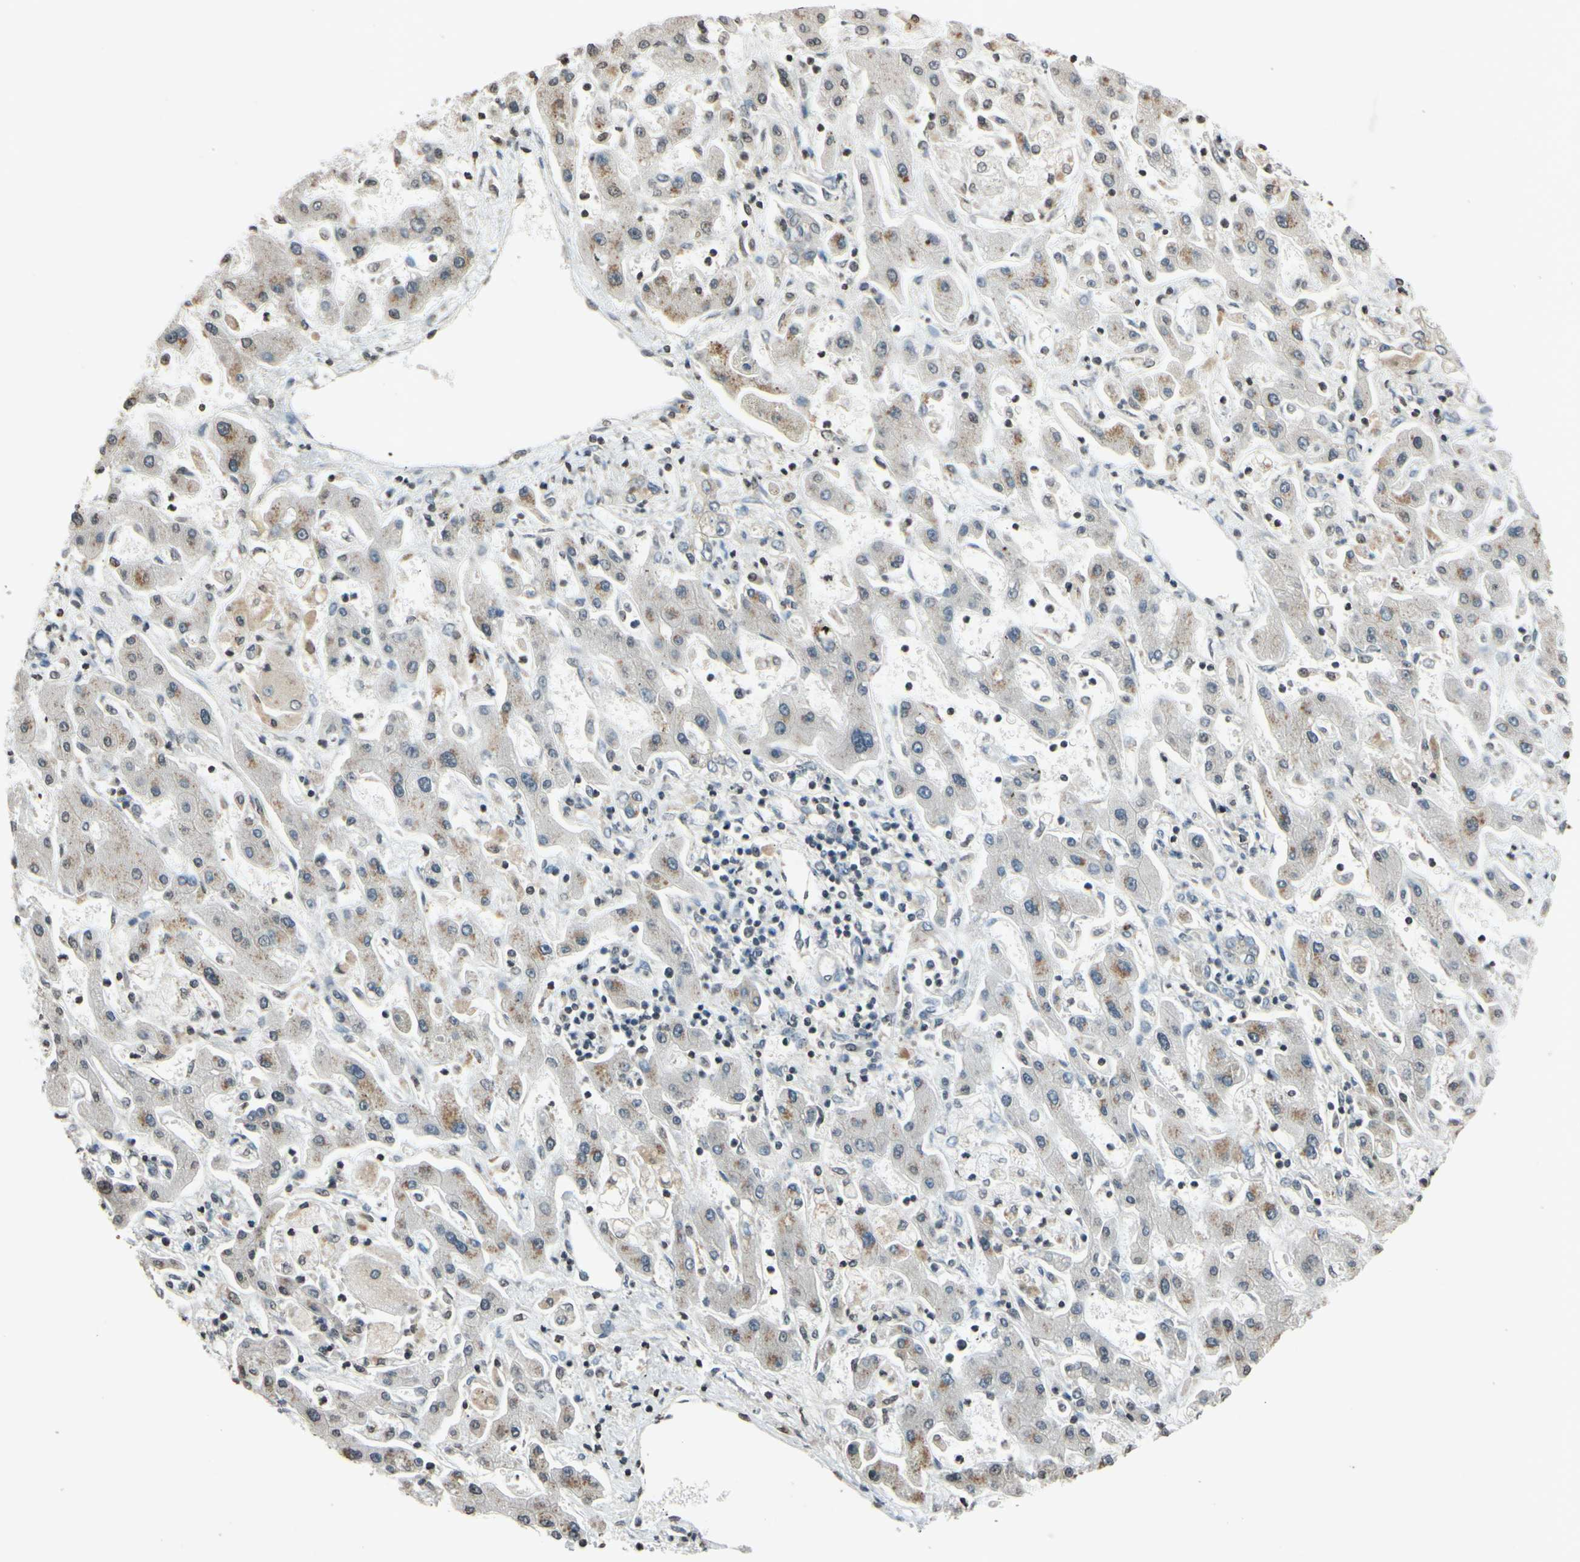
{"staining": {"intensity": "weak", "quantity": ">75%", "location": "cytoplasmic/membranous"}, "tissue": "liver cancer", "cell_type": "Tumor cells", "image_type": "cancer", "snomed": [{"axis": "morphology", "description": "Cholangiocarcinoma"}, {"axis": "topography", "description": "Liver"}], "caption": "Brown immunohistochemical staining in human cholangiocarcinoma (liver) demonstrates weak cytoplasmic/membranous positivity in about >75% of tumor cells.", "gene": "CLDN11", "patient": {"sex": "male", "age": 50}}